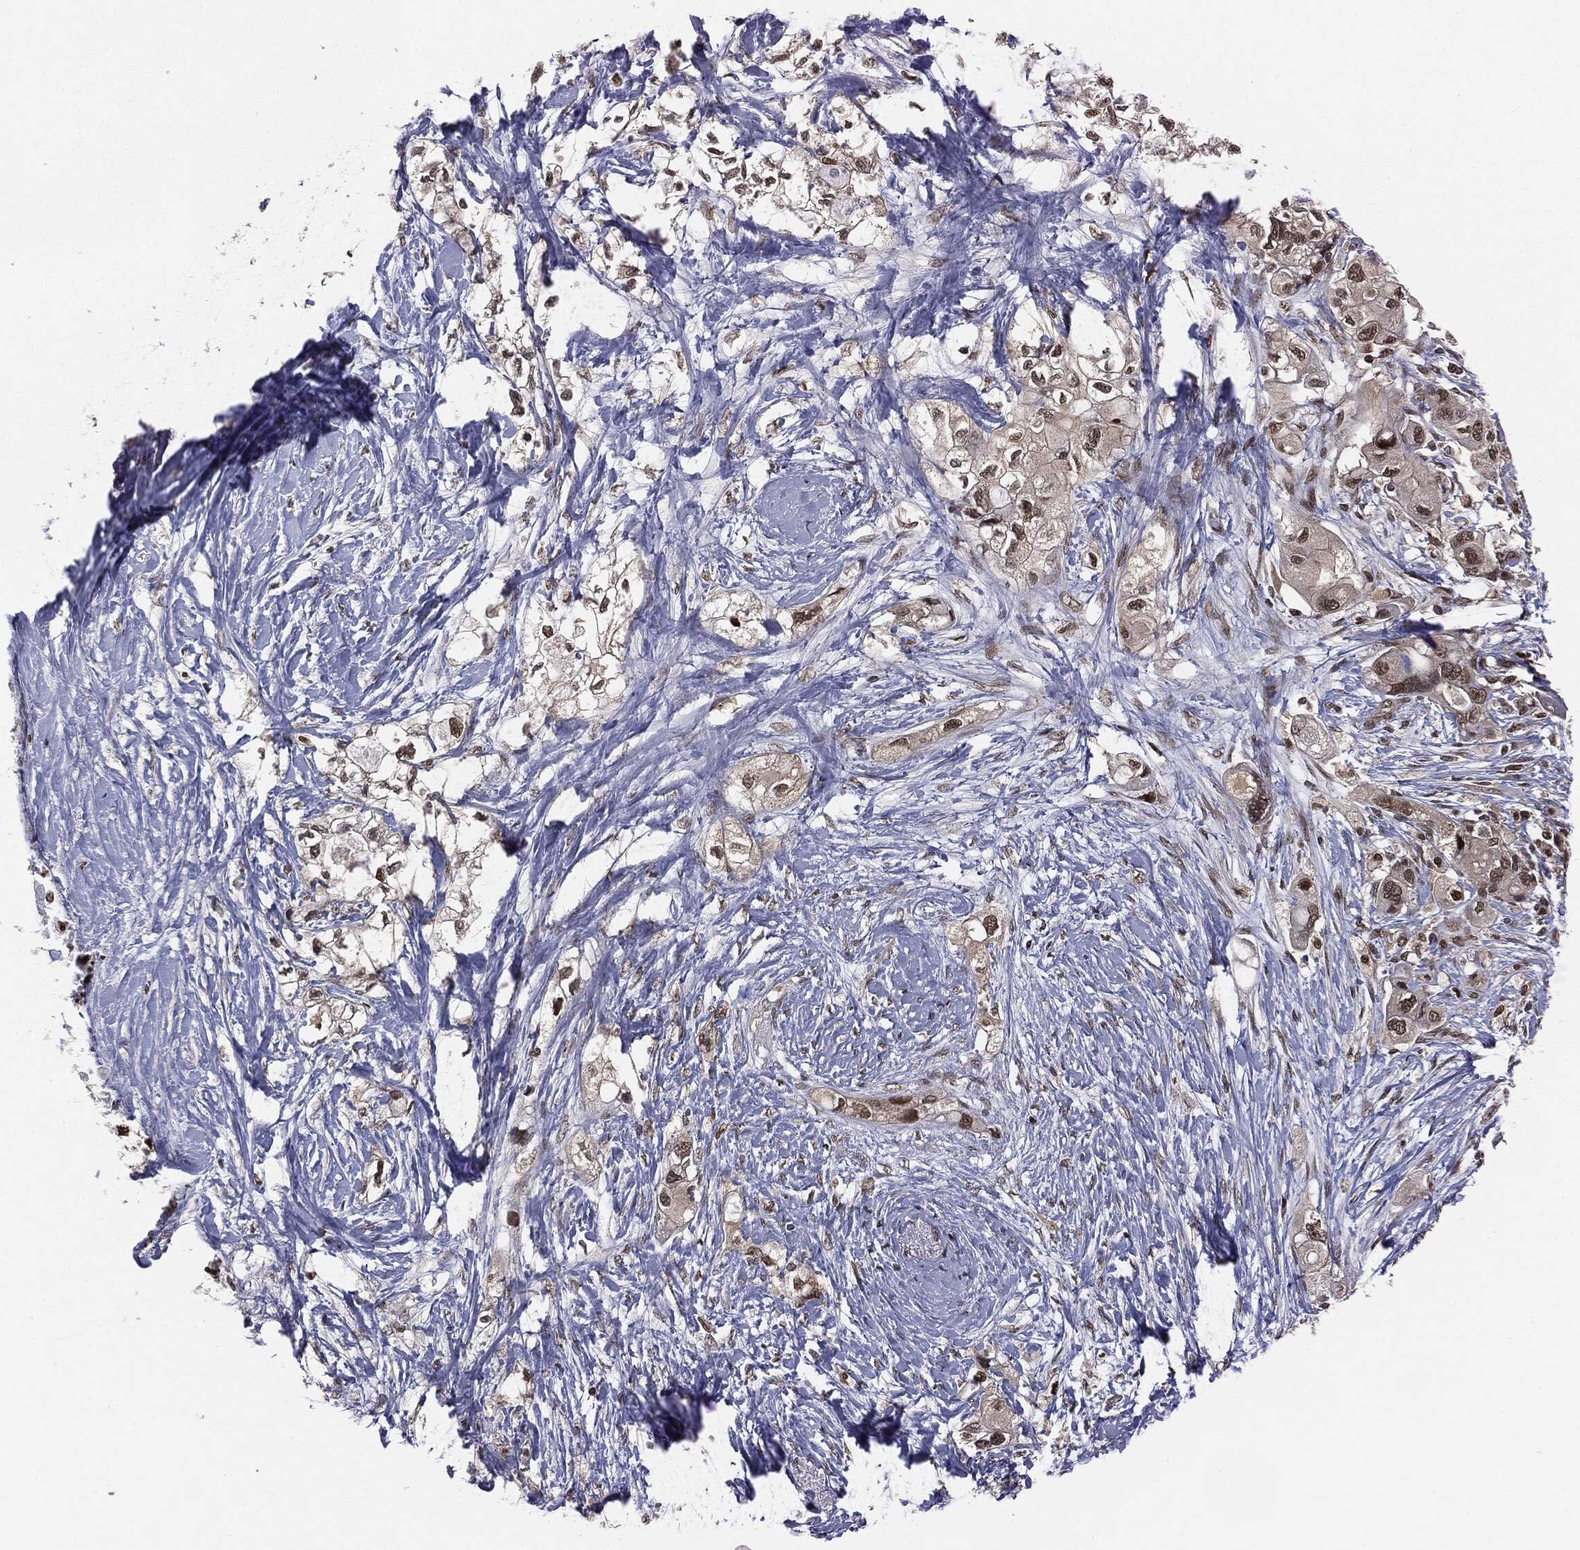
{"staining": {"intensity": "moderate", "quantity": "<25%", "location": "cytoplasmic/membranous,nuclear"}, "tissue": "pancreatic cancer", "cell_type": "Tumor cells", "image_type": "cancer", "snomed": [{"axis": "morphology", "description": "Adenocarcinoma, NOS"}, {"axis": "topography", "description": "Pancreas"}], "caption": "Protein expression analysis of pancreatic cancer reveals moderate cytoplasmic/membranous and nuclear positivity in about <25% of tumor cells.", "gene": "TBC1D22A", "patient": {"sex": "female", "age": 56}}